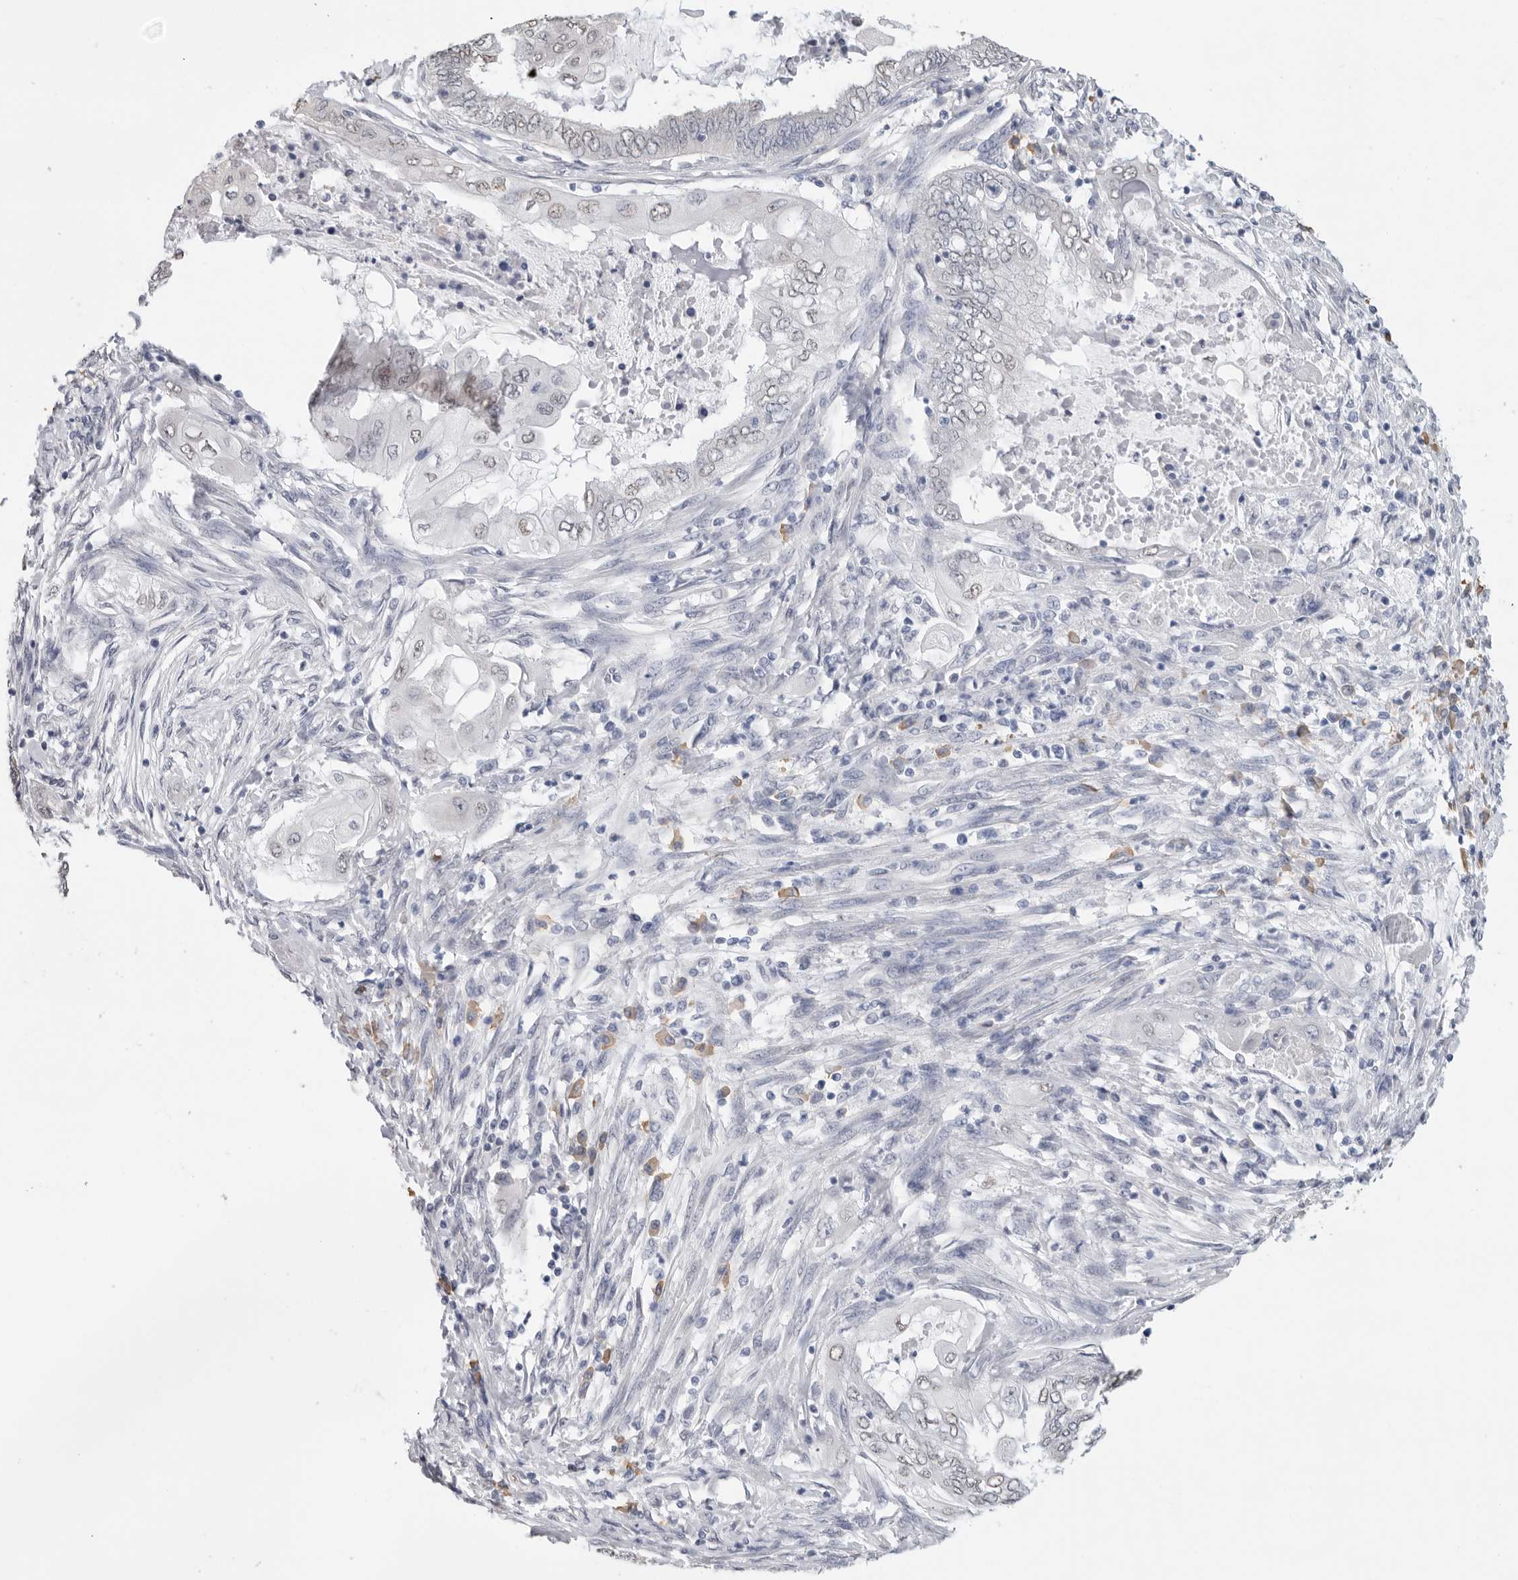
{"staining": {"intensity": "weak", "quantity": "<25%", "location": "nuclear"}, "tissue": "endometrial cancer", "cell_type": "Tumor cells", "image_type": "cancer", "snomed": [{"axis": "morphology", "description": "Adenocarcinoma, NOS"}, {"axis": "topography", "description": "Uterus"}, {"axis": "topography", "description": "Endometrium"}], "caption": "Tumor cells show no significant staining in endometrial adenocarcinoma. (DAB (3,3'-diaminobenzidine) IHC, high magnification).", "gene": "ARHGEF10", "patient": {"sex": "female", "age": 70}}